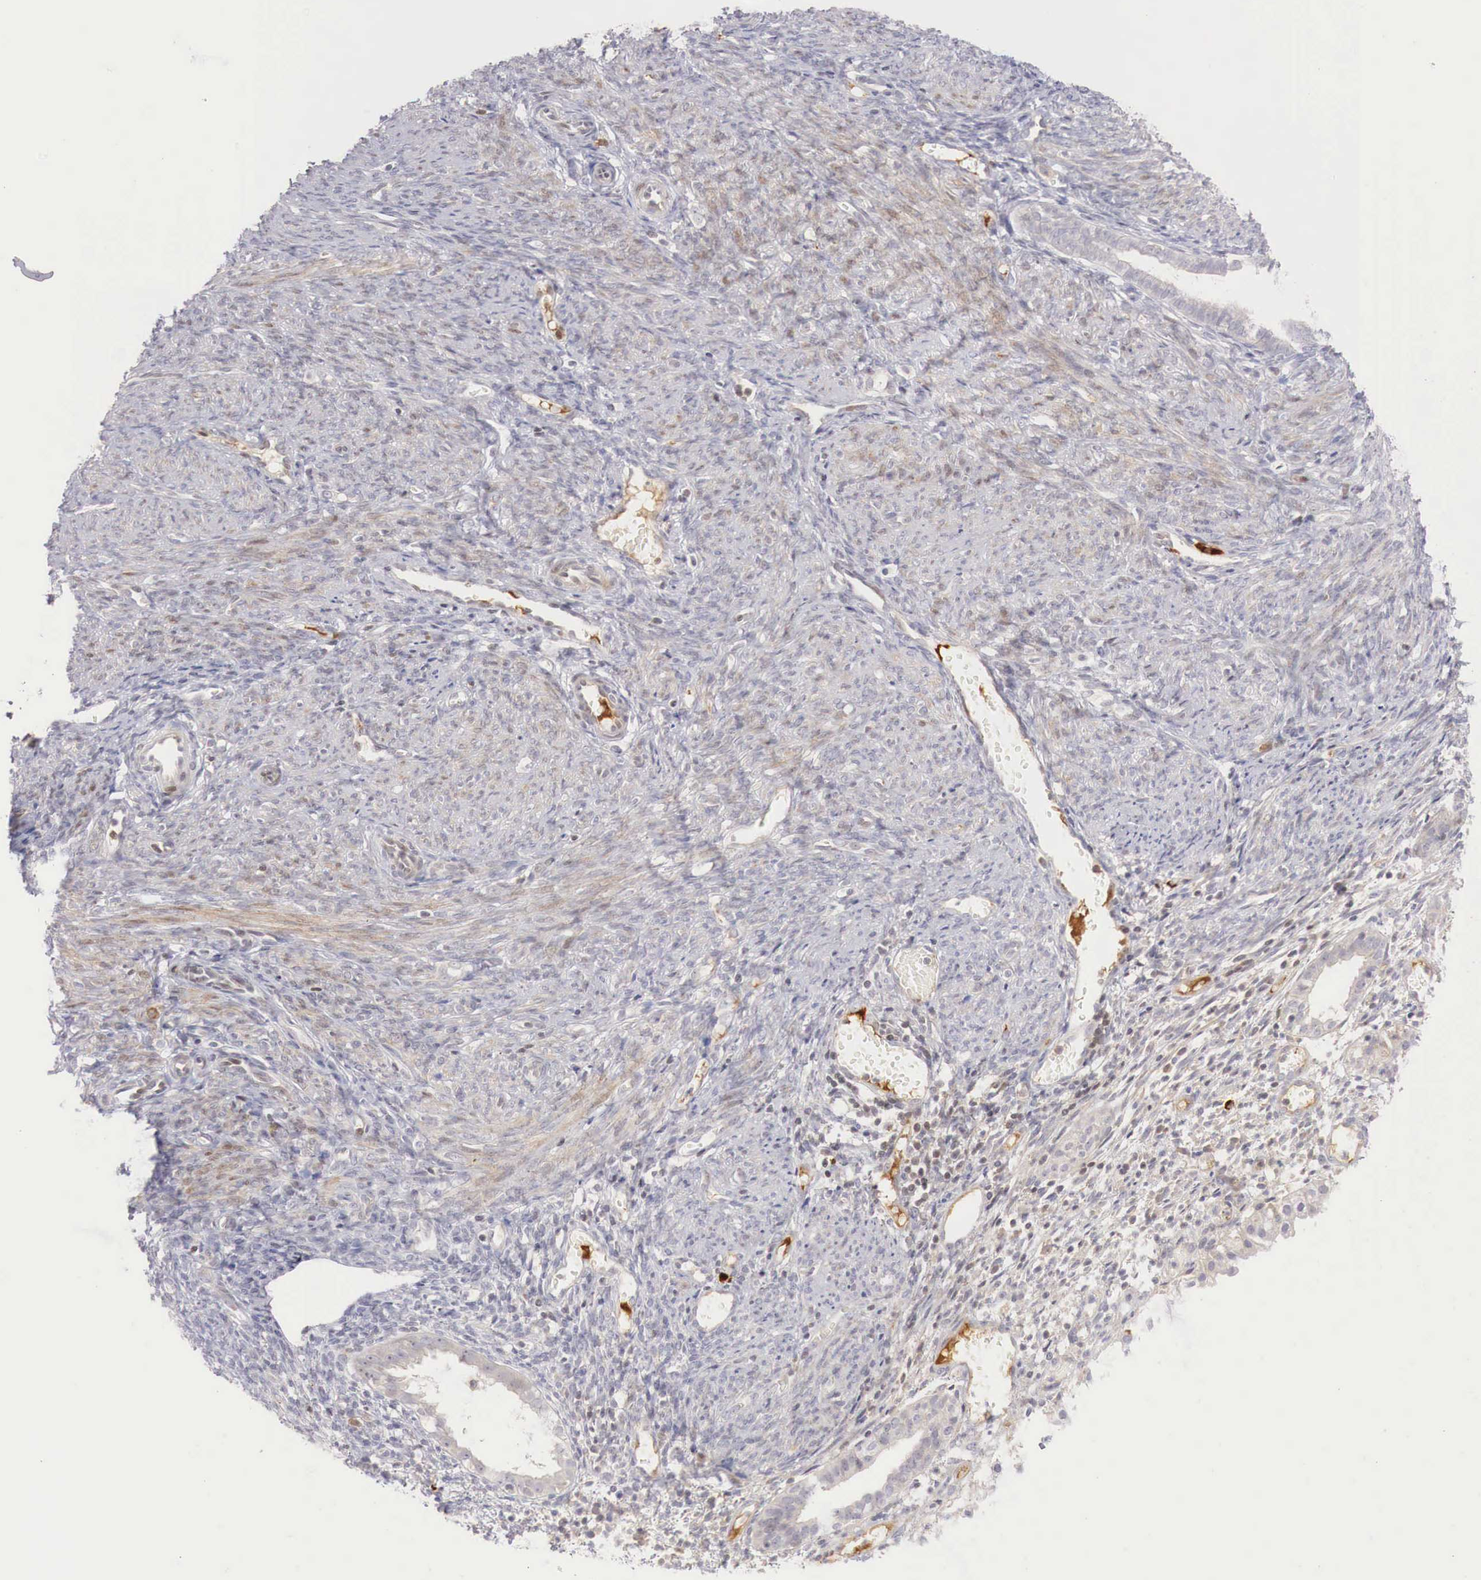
{"staining": {"intensity": "negative", "quantity": "none", "location": "none"}, "tissue": "endometrium", "cell_type": "Cells in endometrial stroma", "image_type": "normal", "snomed": [{"axis": "morphology", "description": "Normal tissue, NOS"}, {"axis": "topography", "description": "Uterus"}], "caption": "This is an immunohistochemistry histopathology image of normal endometrium. There is no expression in cells in endometrial stroma.", "gene": "CLCN5", "patient": {"sex": "female", "age": 83}}